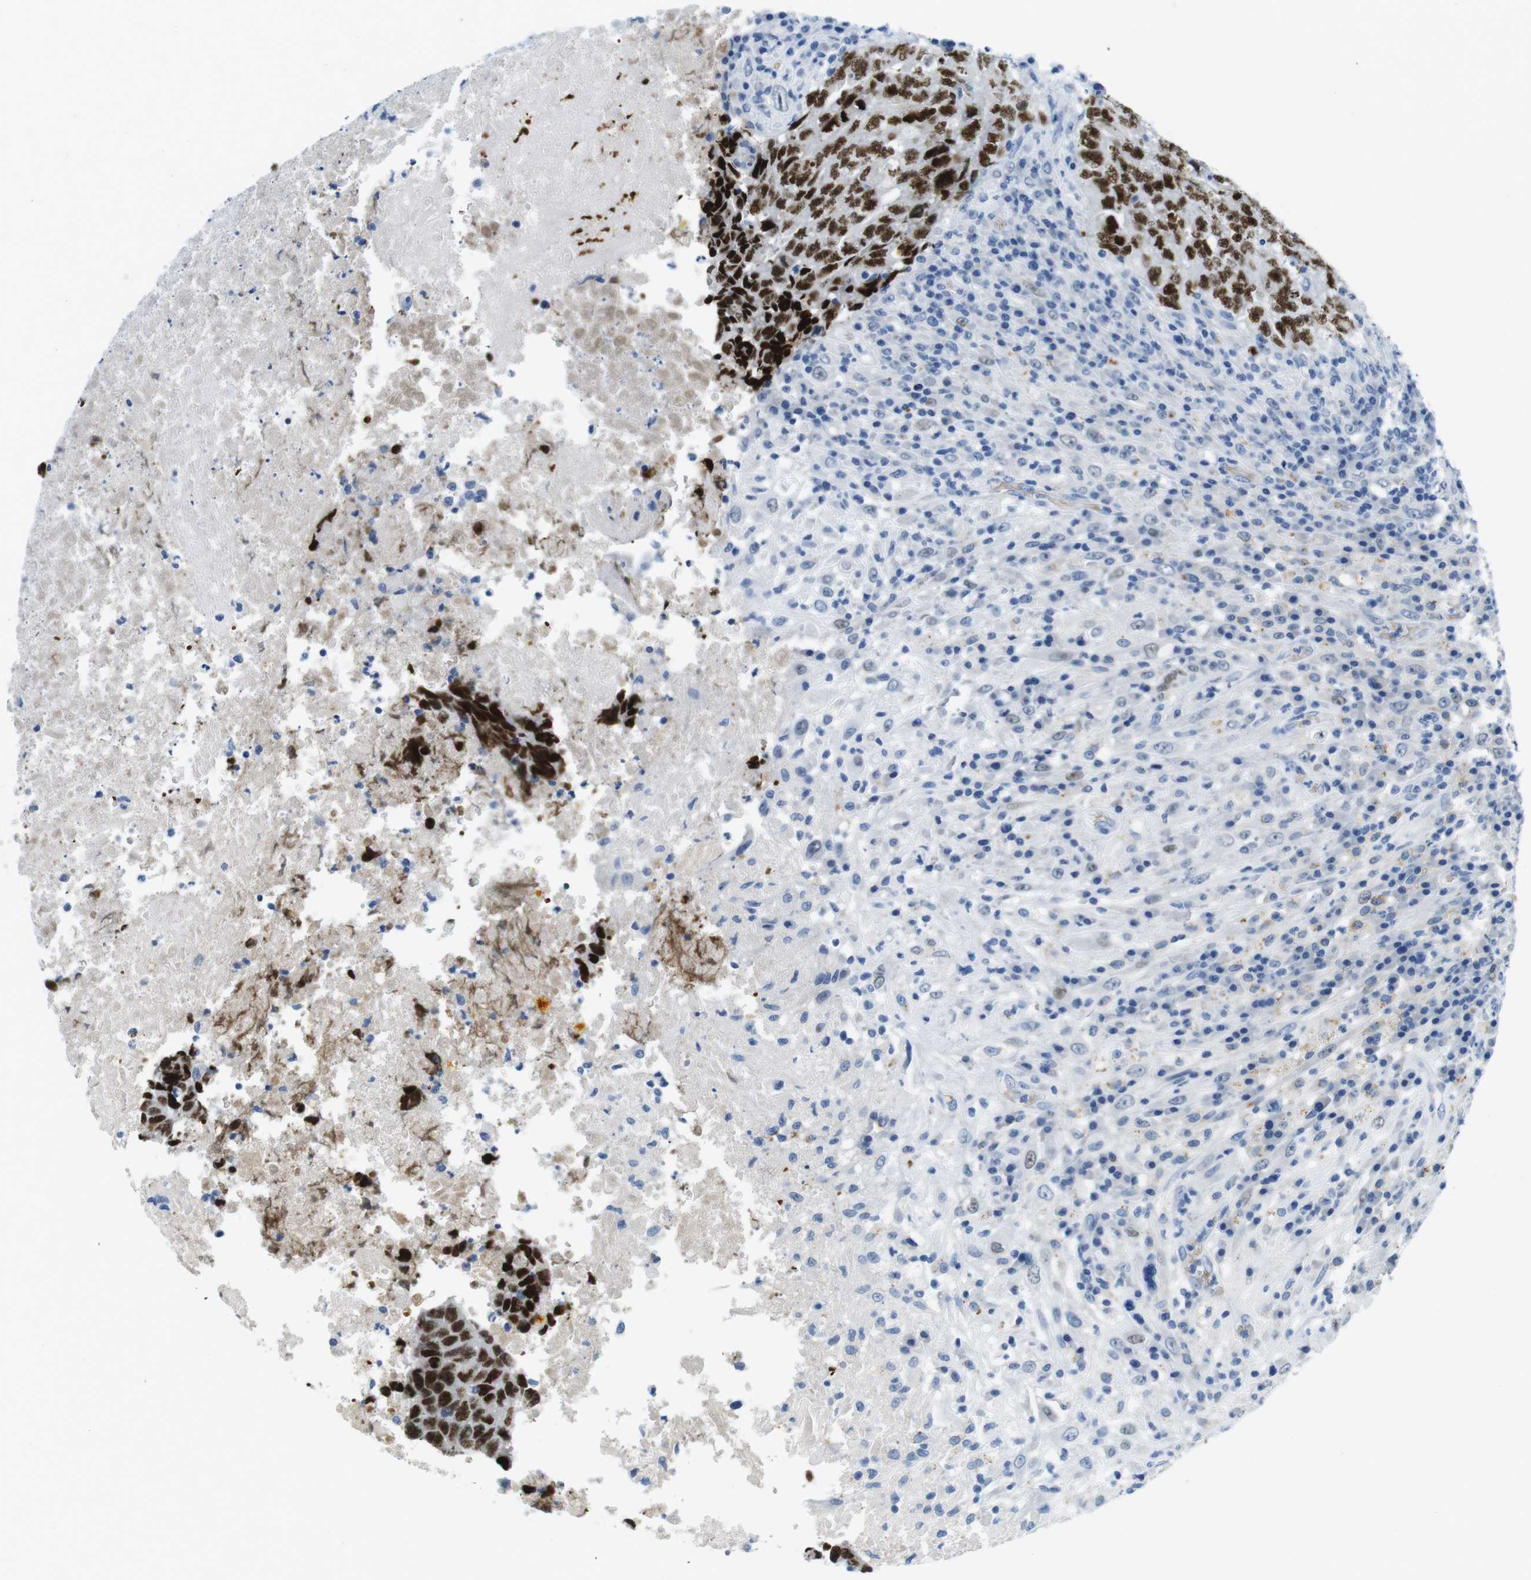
{"staining": {"intensity": "strong", "quantity": ">75%", "location": "nuclear"}, "tissue": "testis cancer", "cell_type": "Tumor cells", "image_type": "cancer", "snomed": [{"axis": "morphology", "description": "Necrosis, NOS"}, {"axis": "morphology", "description": "Carcinoma, Embryonal, NOS"}, {"axis": "topography", "description": "Testis"}], "caption": "Tumor cells display strong nuclear staining in approximately >75% of cells in embryonal carcinoma (testis).", "gene": "TFAP2C", "patient": {"sex": "male", "age": 19}}